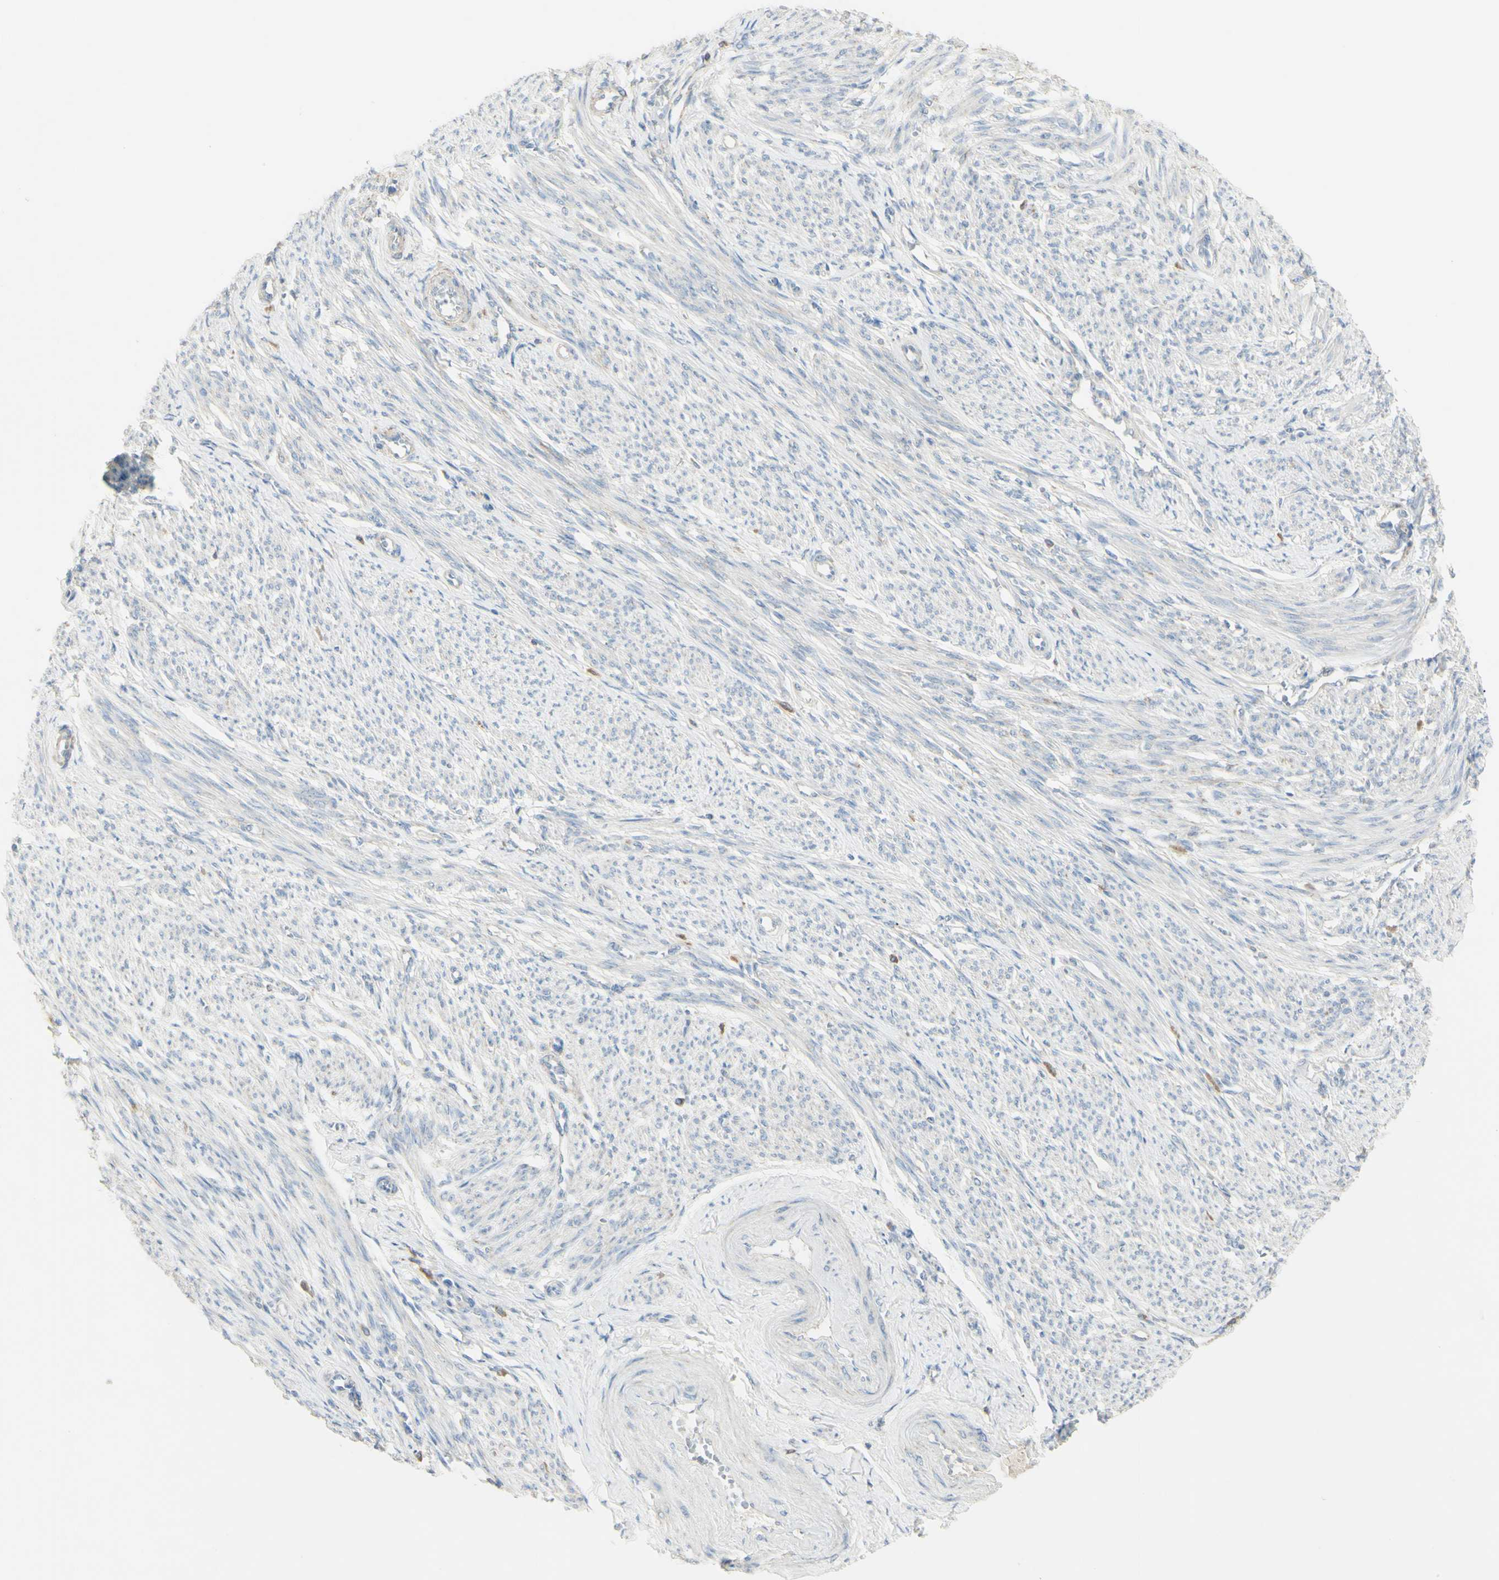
{"staining": {"intensity": "weak", "quantity": "<25%", "location": "cytoplasmic/membranous"}, "tissue": "smooth muscle", "cell_type": "Smooth muscle cells", "image_type": "normal", "snomed": [{"axis": "morphology", "description": "Normal tissue, NOS"}, {"axis": "topography", "description": "Smooth muscle"}], "caption": "Smooth muscle cells show no significant staining in benign smooth muscle. (Stains: DAB (3,3'-diaminobenzidine) IHC with hematoxylin counter stain, Microscopy: brightfield microscopy at high magnification).", "gene": "CNTNAP1", "patient": {"sex": "female", "age": 65}}